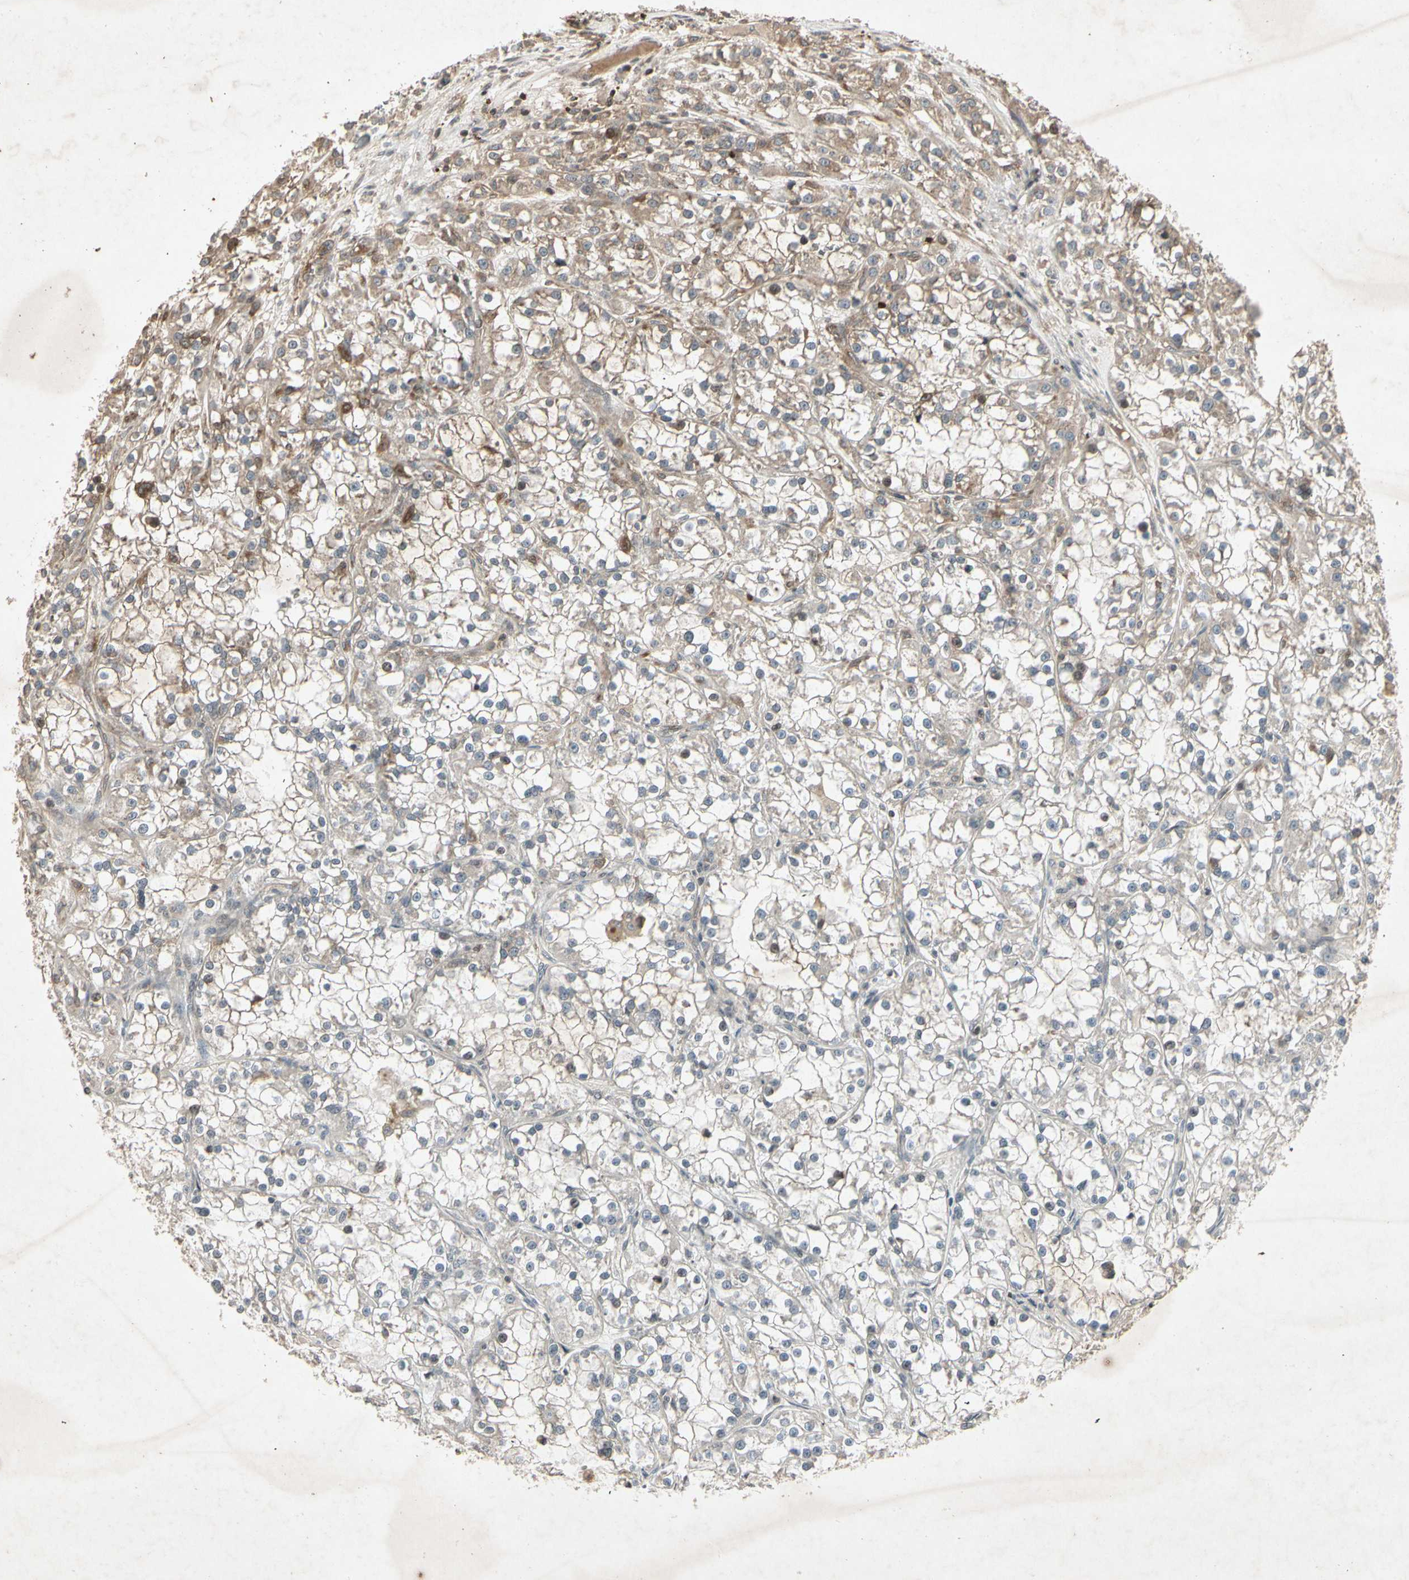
{"staining": {"intensity": "weak", "quantity": "25%-75%", "location": "cytoplasmic/membranous"}, "tissue": "renal cancer", "cell_type": "Tumor cells", "image_type": "cancer", "snomed": [{"axis": "morphology", "description": "Adenocarcinoma, NOS"}, {"axis": "topography", "description": "Kidney"}], "caption": "Renal cancer (adenocarcinoma) tissue shows weak cytoplasmic/membranous expression in about 25%-75% of tumor cells", "gene": "TEK", "patient": {"sex": "female", "age": 52}}